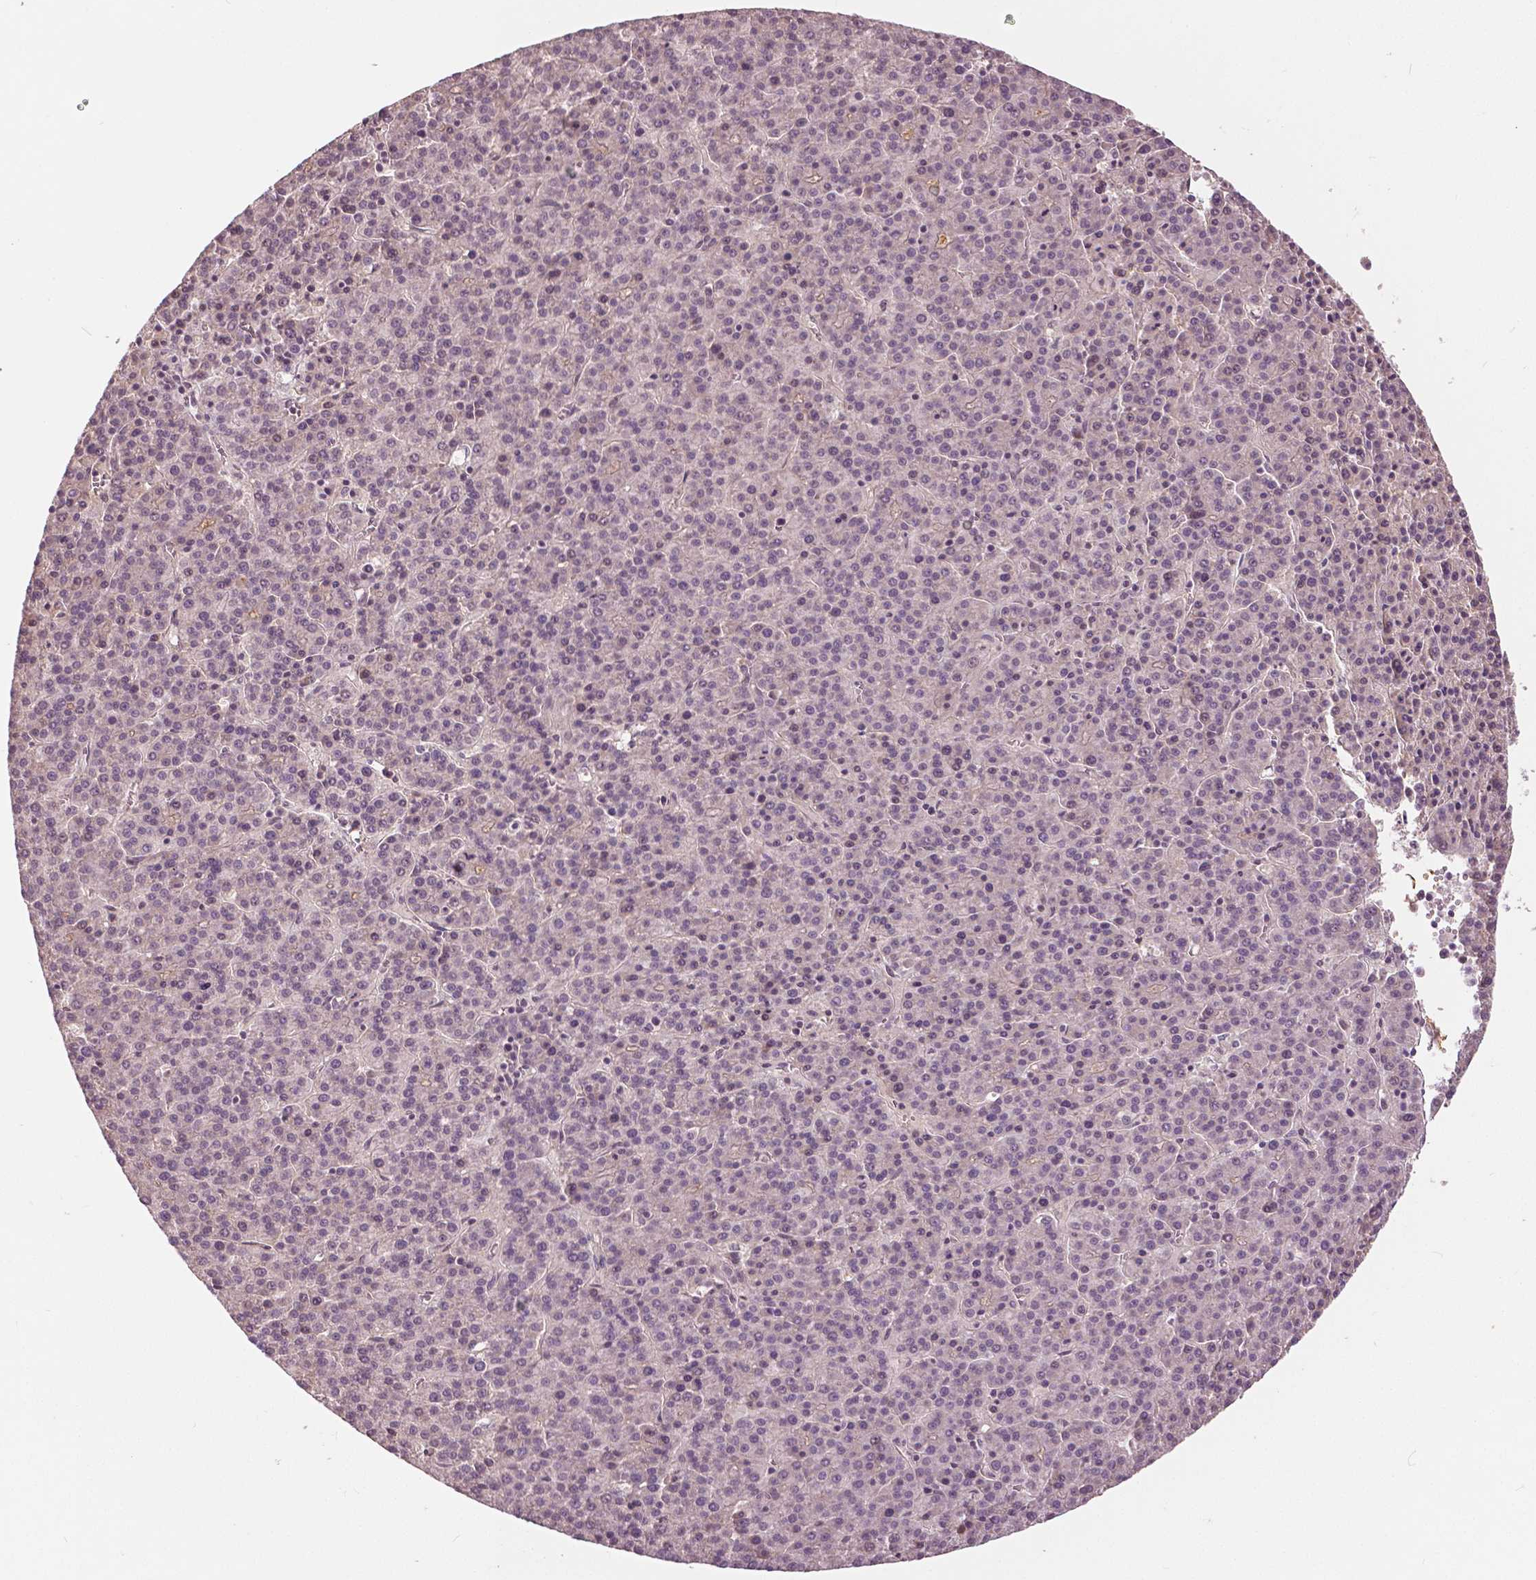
{"staining": {"intensity": "weak", "quantity": "25%-75%", "location": "nuclear"}, "tissue": "liver cancer", "cell_type": "Tumor cells", "image_type": "cancer", "snomed": [{"axis": "morphology", "description": "Carcinoma, Hepatocellular, NOS"}, {"axis": "topography", "description": "Liver"}], "caption": "Protein expression analysis of liver hepatocellular carcinoma shows weak nuclear staining in about 25%-75% of tumor cells.", "gene": "ANGPTL4", "patient": {"sex": "female", "age": 58}}